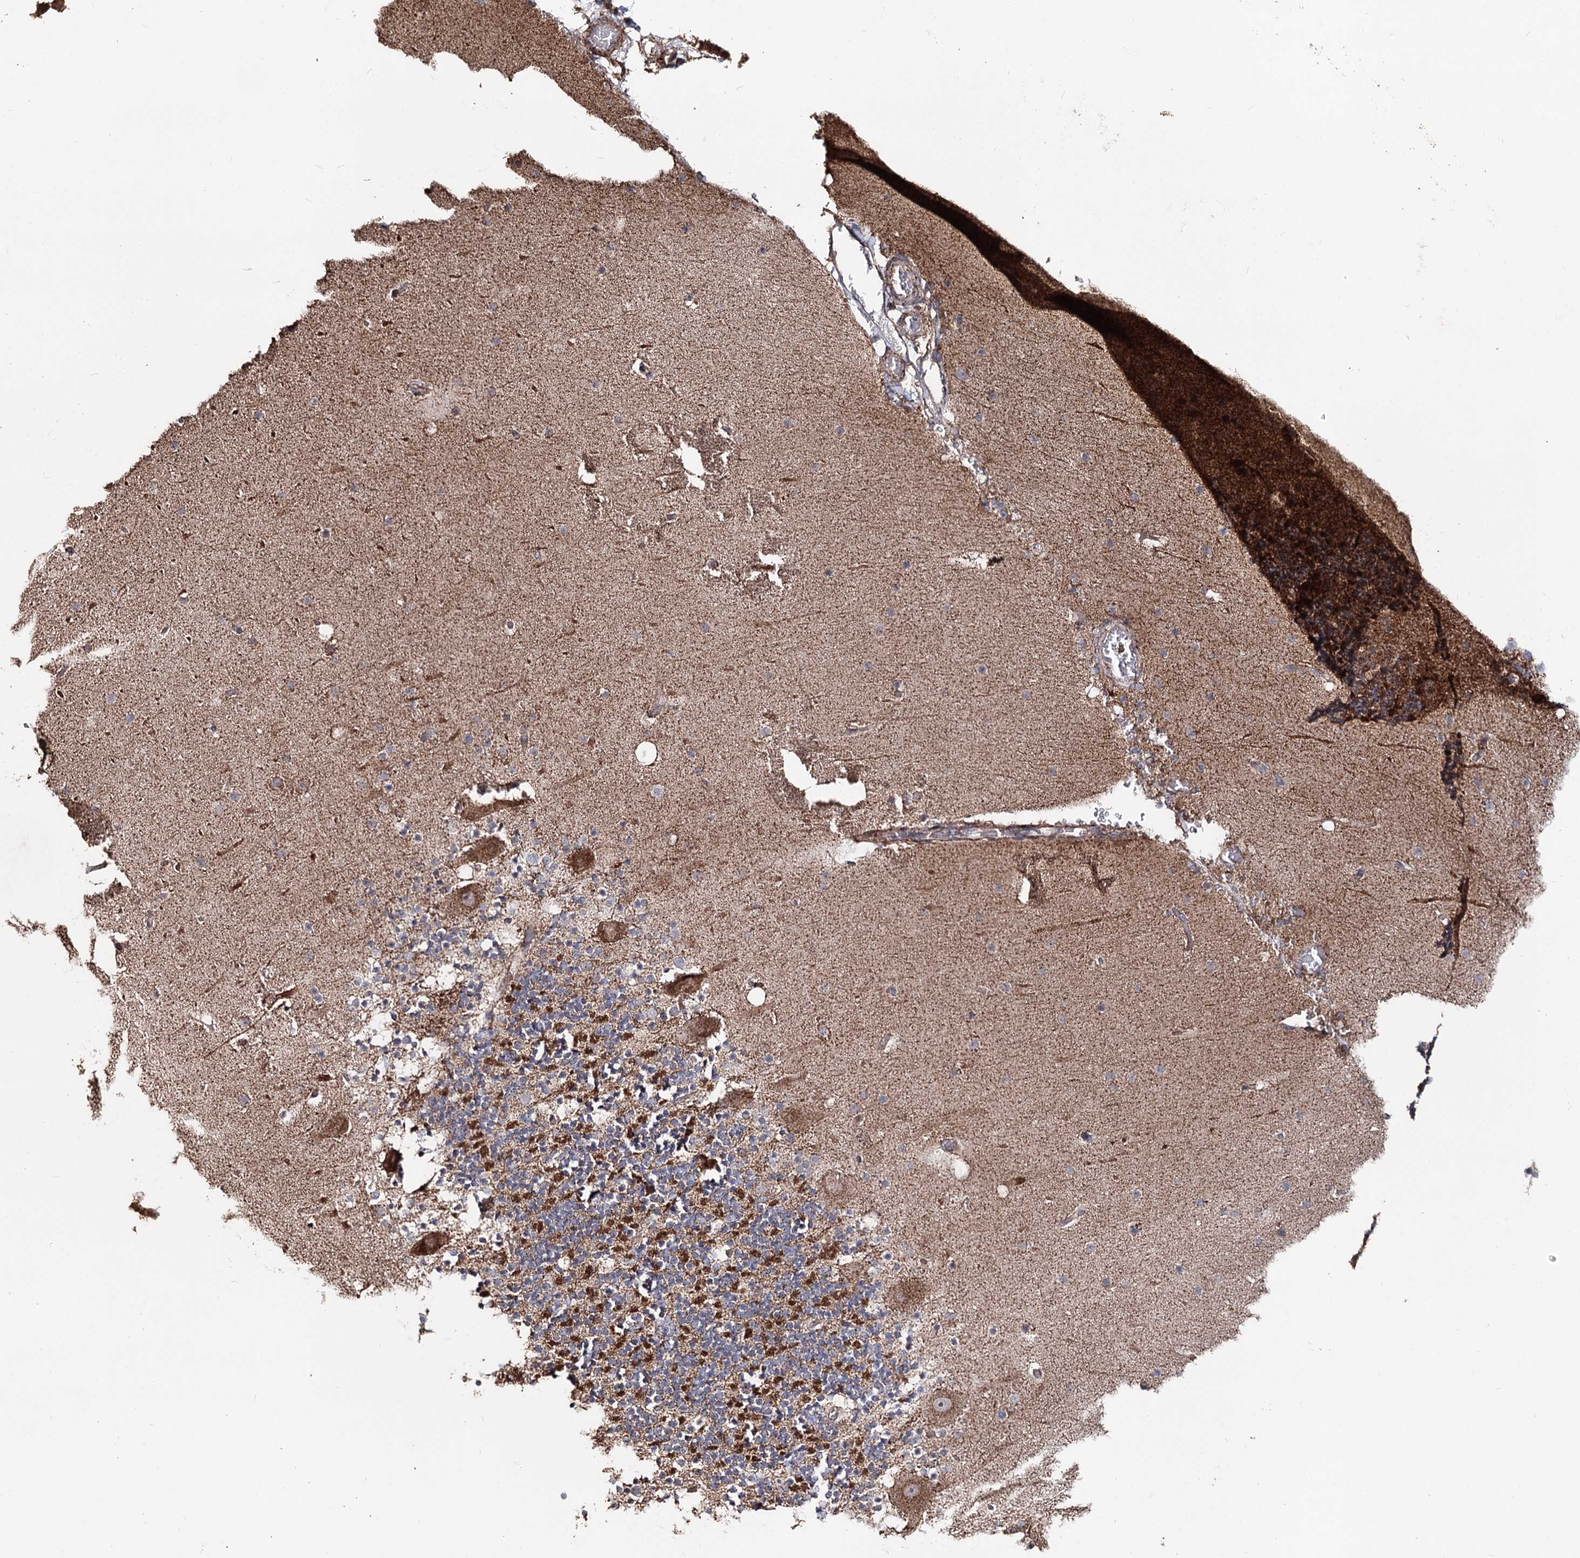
{"staining": {"intensity": "strong", "quantity": "25%-75%", "location": "cytoplasmic/membranous"}, "tissue": "cerebellum", "cell_type": "Cells in granular layer", "image_type": "normal", "snomed": [{"axis": "morphology", "description": "Normal tissue, NOS"}, {"axis": "topography", "description": "Cerebellum"}], "caption": "IHC photomicrograph of unremarkable cerebellum stained for a protein (brown), which displays high levels of strong cytoplasmic/membranous staining in about 25%-75% of cells in granular layer.", "gene": "MINDY3", "patient": {"sex": "male", "age": 57}}